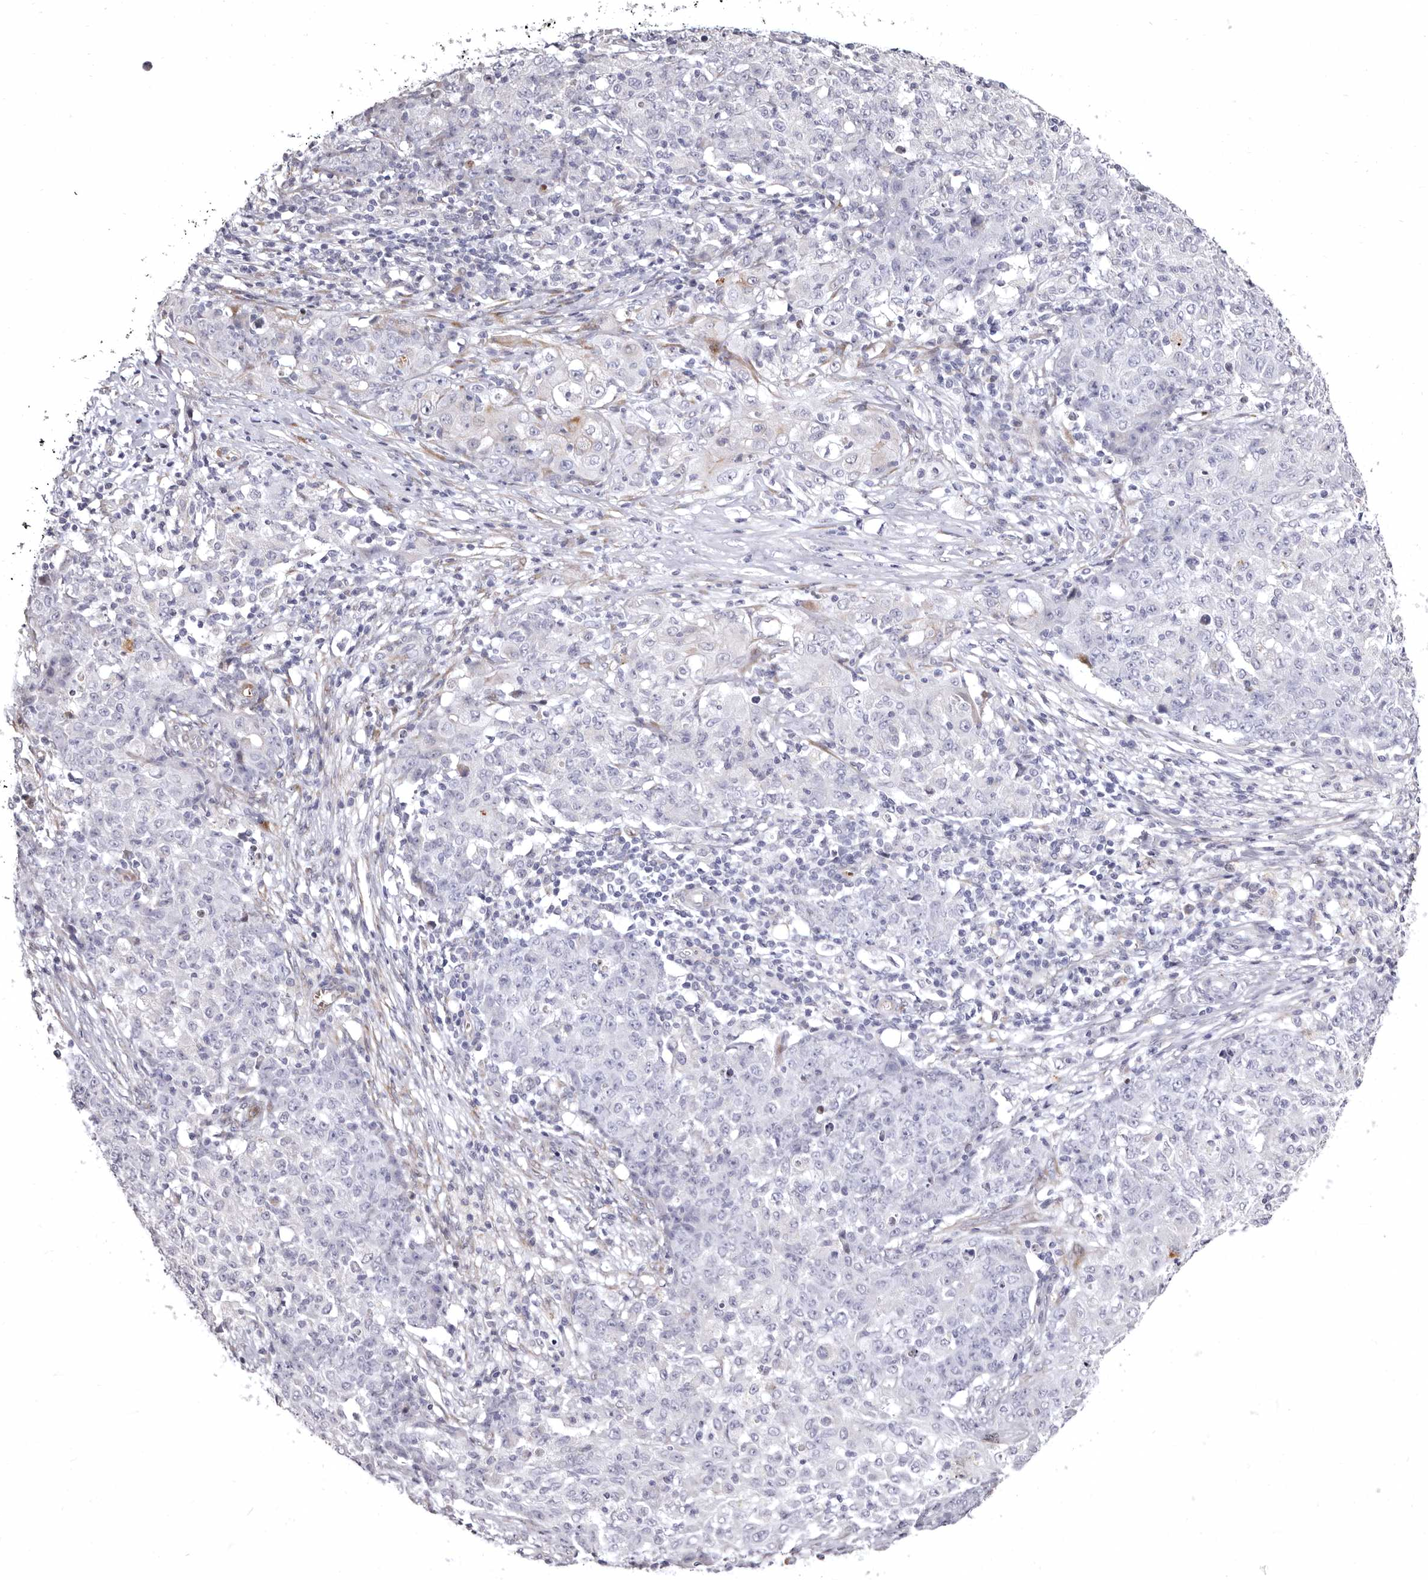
{"staining": {"intensity": "negative", "quantity": "none", "location": "none"}, "tissue": "ovarian cancer", "cell_type": "Tumor cells", "image_type": "cancer", "snomed": [{"axis": "morphology", "description": "Carcinoma, endometroid"}, {"axis": "topography", "description": "Ovary"}], "caption": "Photomicrograph shows no protein staining in tumor cells of ovarian cancer (endometroid carcinoma) tissue.", "gene": "AIDA", "patient": {"sex": "female", "age": 42}}